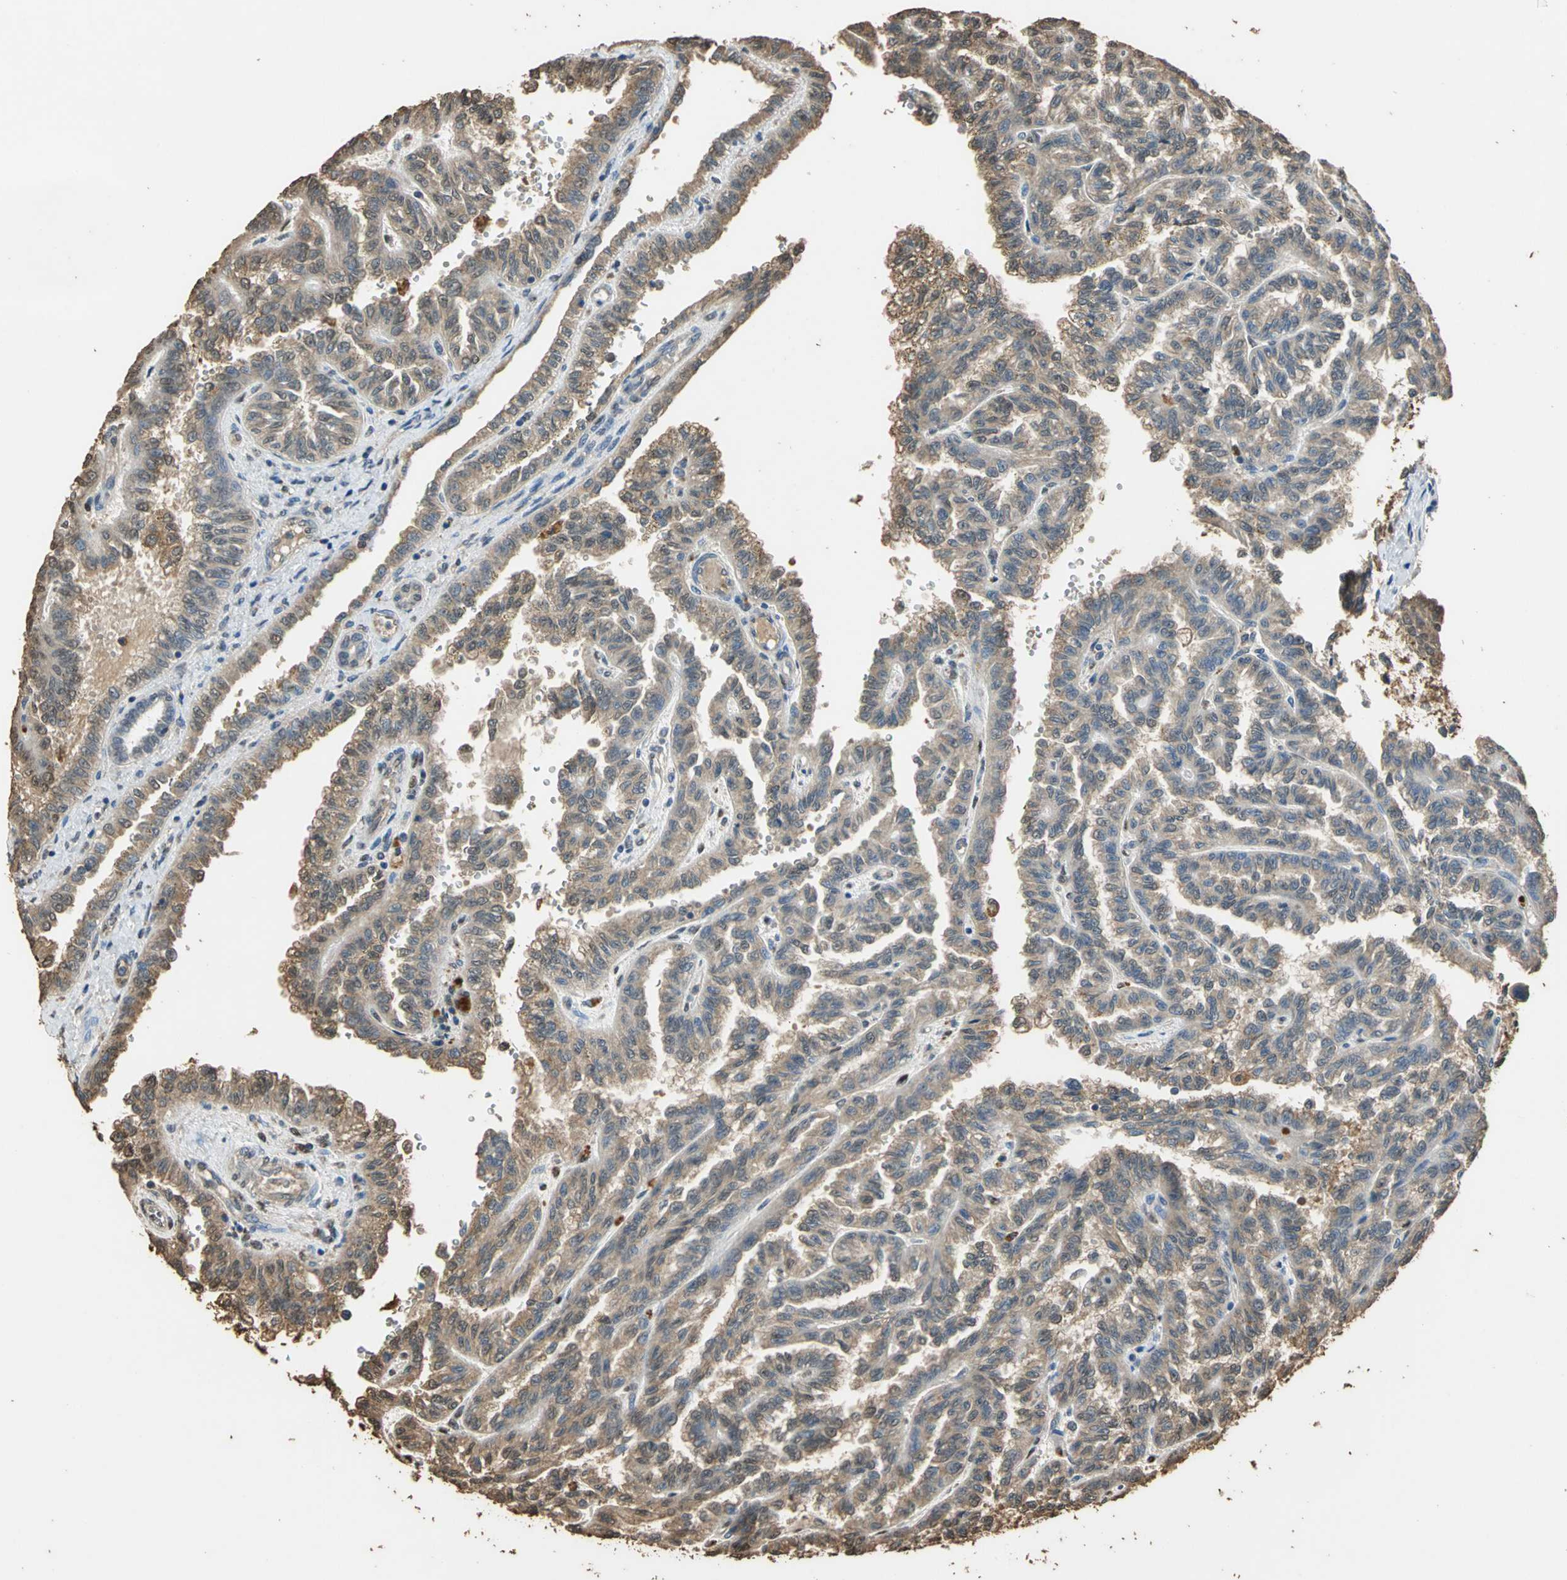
{"staining": {"intensity": "moderate", "quantity": ">75%", "location": "cytoplasmic/membranous"}, "tissue": "renal cancer", "cell_type": "Tumor cells", "image_type": "cancer", "snomed": [{"axis": "morphology", "description": "Inflammation, NOS"}, {"axis": "morphology", "description": "Adenocarcinoma, NOS"}, {"axis": "topography", "description": "Kidney"}], "caption": "This is an image of immunohistochemistry staining of adenocarcinoma (renal), which shows moderate staining in the cytoplasmic/membranous of tumor cells.", "gene": "GAPDH", "patient": {"sex": "male", "age": 68}}